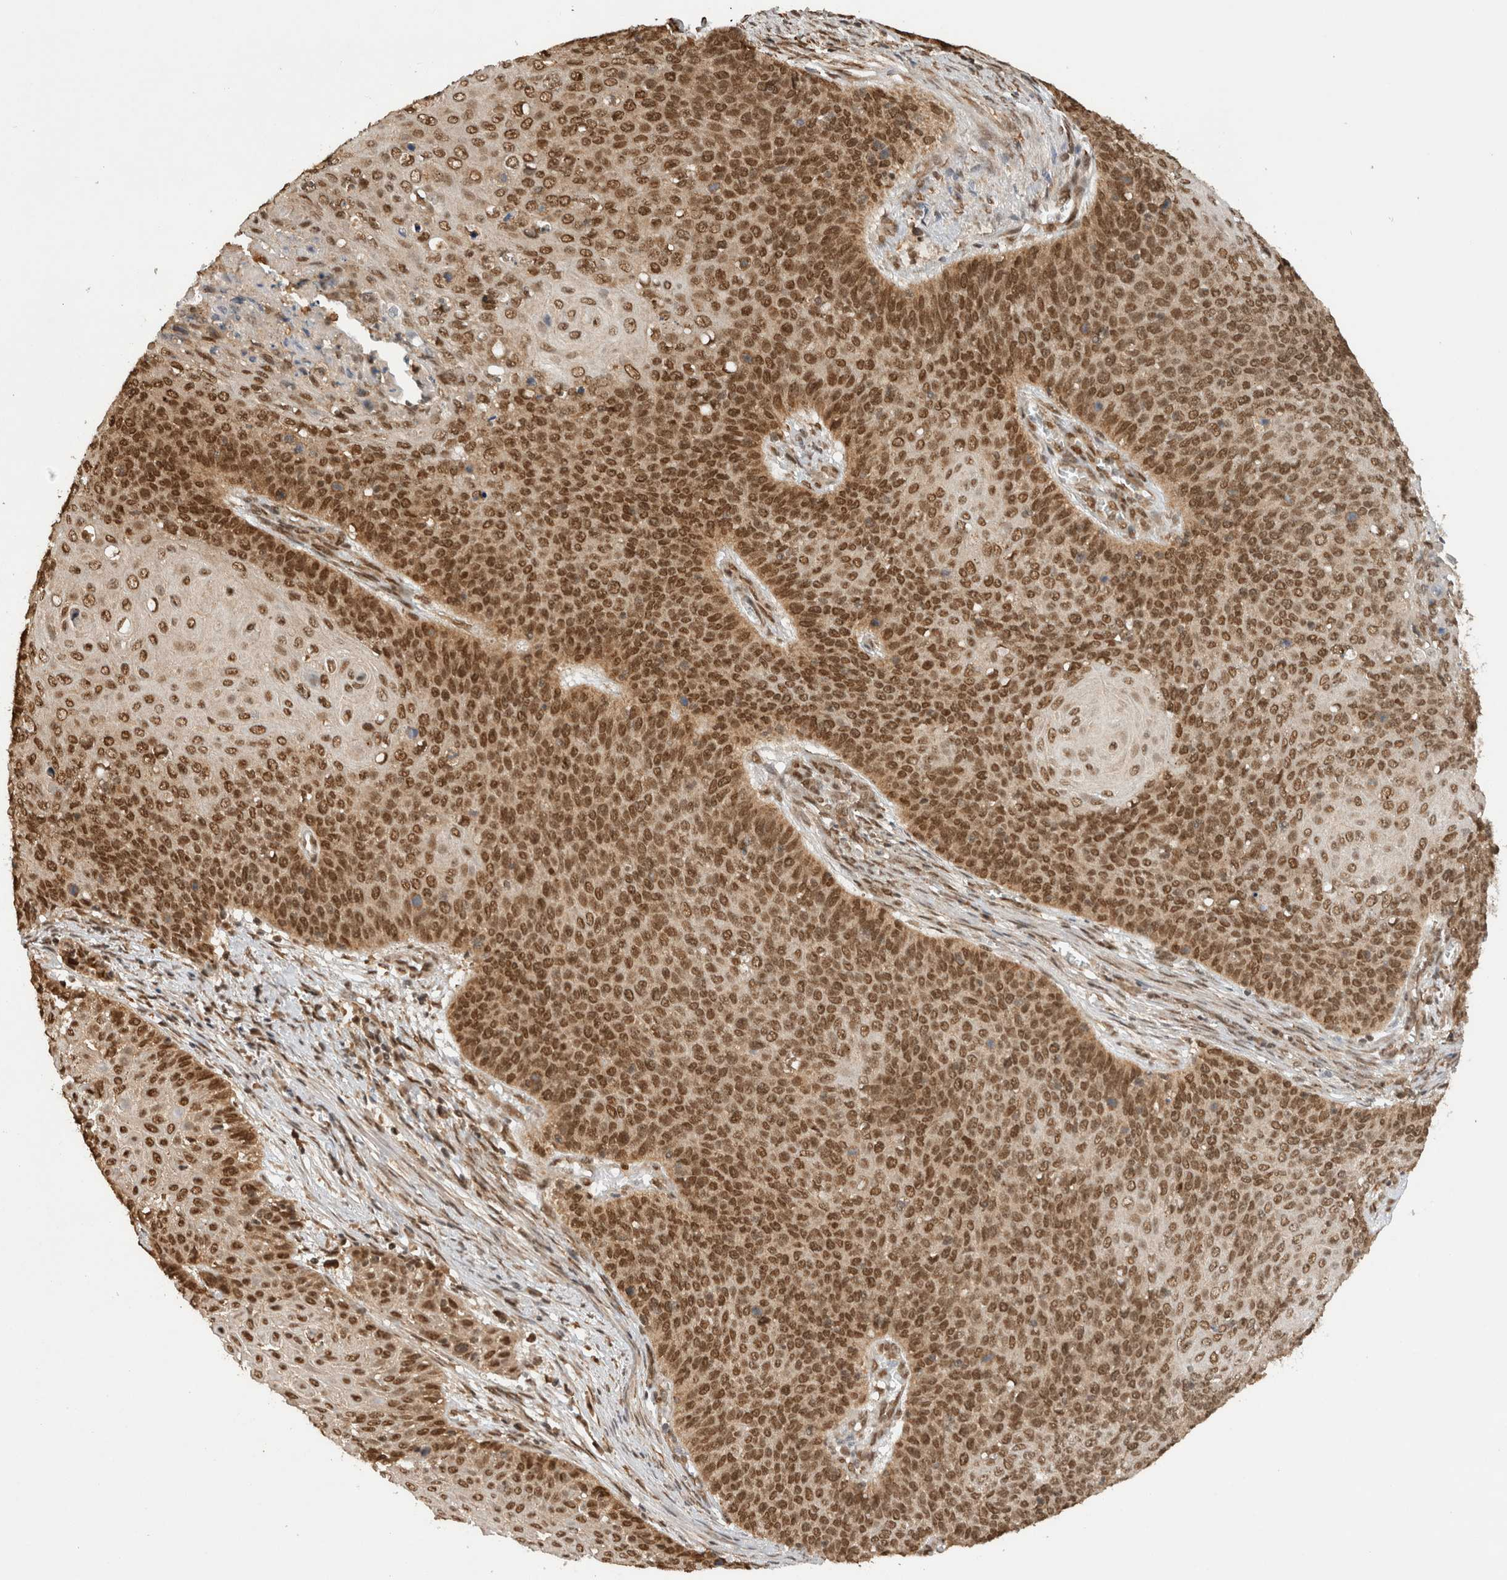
{"staining": {"intensity": "strong", "quantity": ">75%", "location": "nuclear"}, "tissue": "cervical cancer", "cell_type": "Tumor cells", "image_type": "cancer", "snomed": [{"axis": "morphology", "description": "Squamous cell carcinoma, NOS"}, {"axis": "topography", "description": "Cervix"}], "caption": "High-power microscopy captured an IHC image of cervical cancer, revealing strong nuclear staining in approximately >75% of tumor cells.", "gene": "C1orf21", "patient": {"sex": "female", "age": 39}}